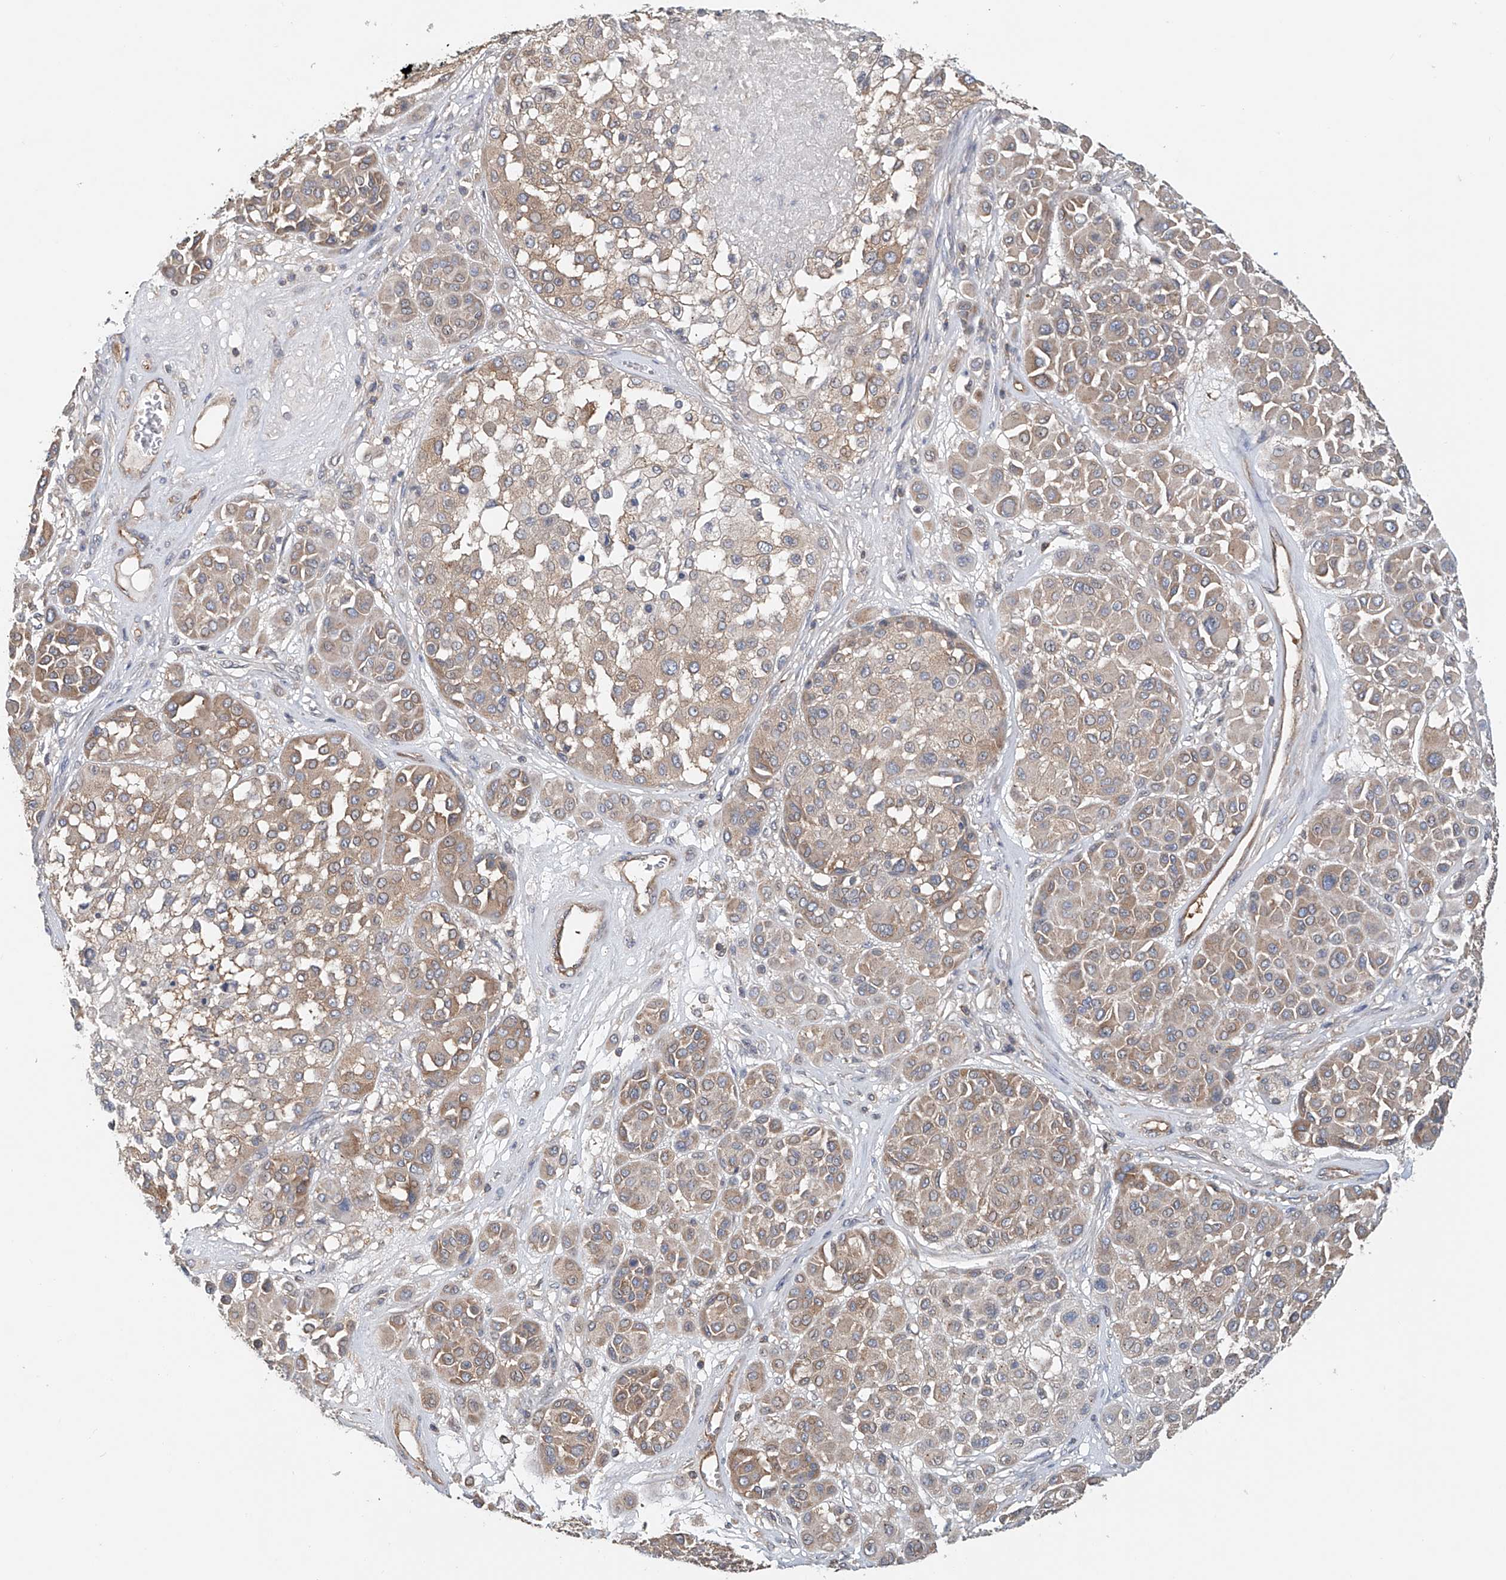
{"staining": {"intensity": "weak", "quantity": "25%-75%", "location": "cytoplasmic/membranous"}, "tissue": "melanoma", "cell_type": "Tumor cells", "image_type": "cancer", "snomed": [{"axis": "morphology", "description": "Malignant melanoma, Metastatic site"}, {"axis": "topography", "description": "Soft tissue"}], "caption": "Melanoma stained for a protein demonstrates weak cytoplasmic/membranous positivity in tumor cells.", "gene": "FRYL", "patient": {"sex": "male", "age": 41}}